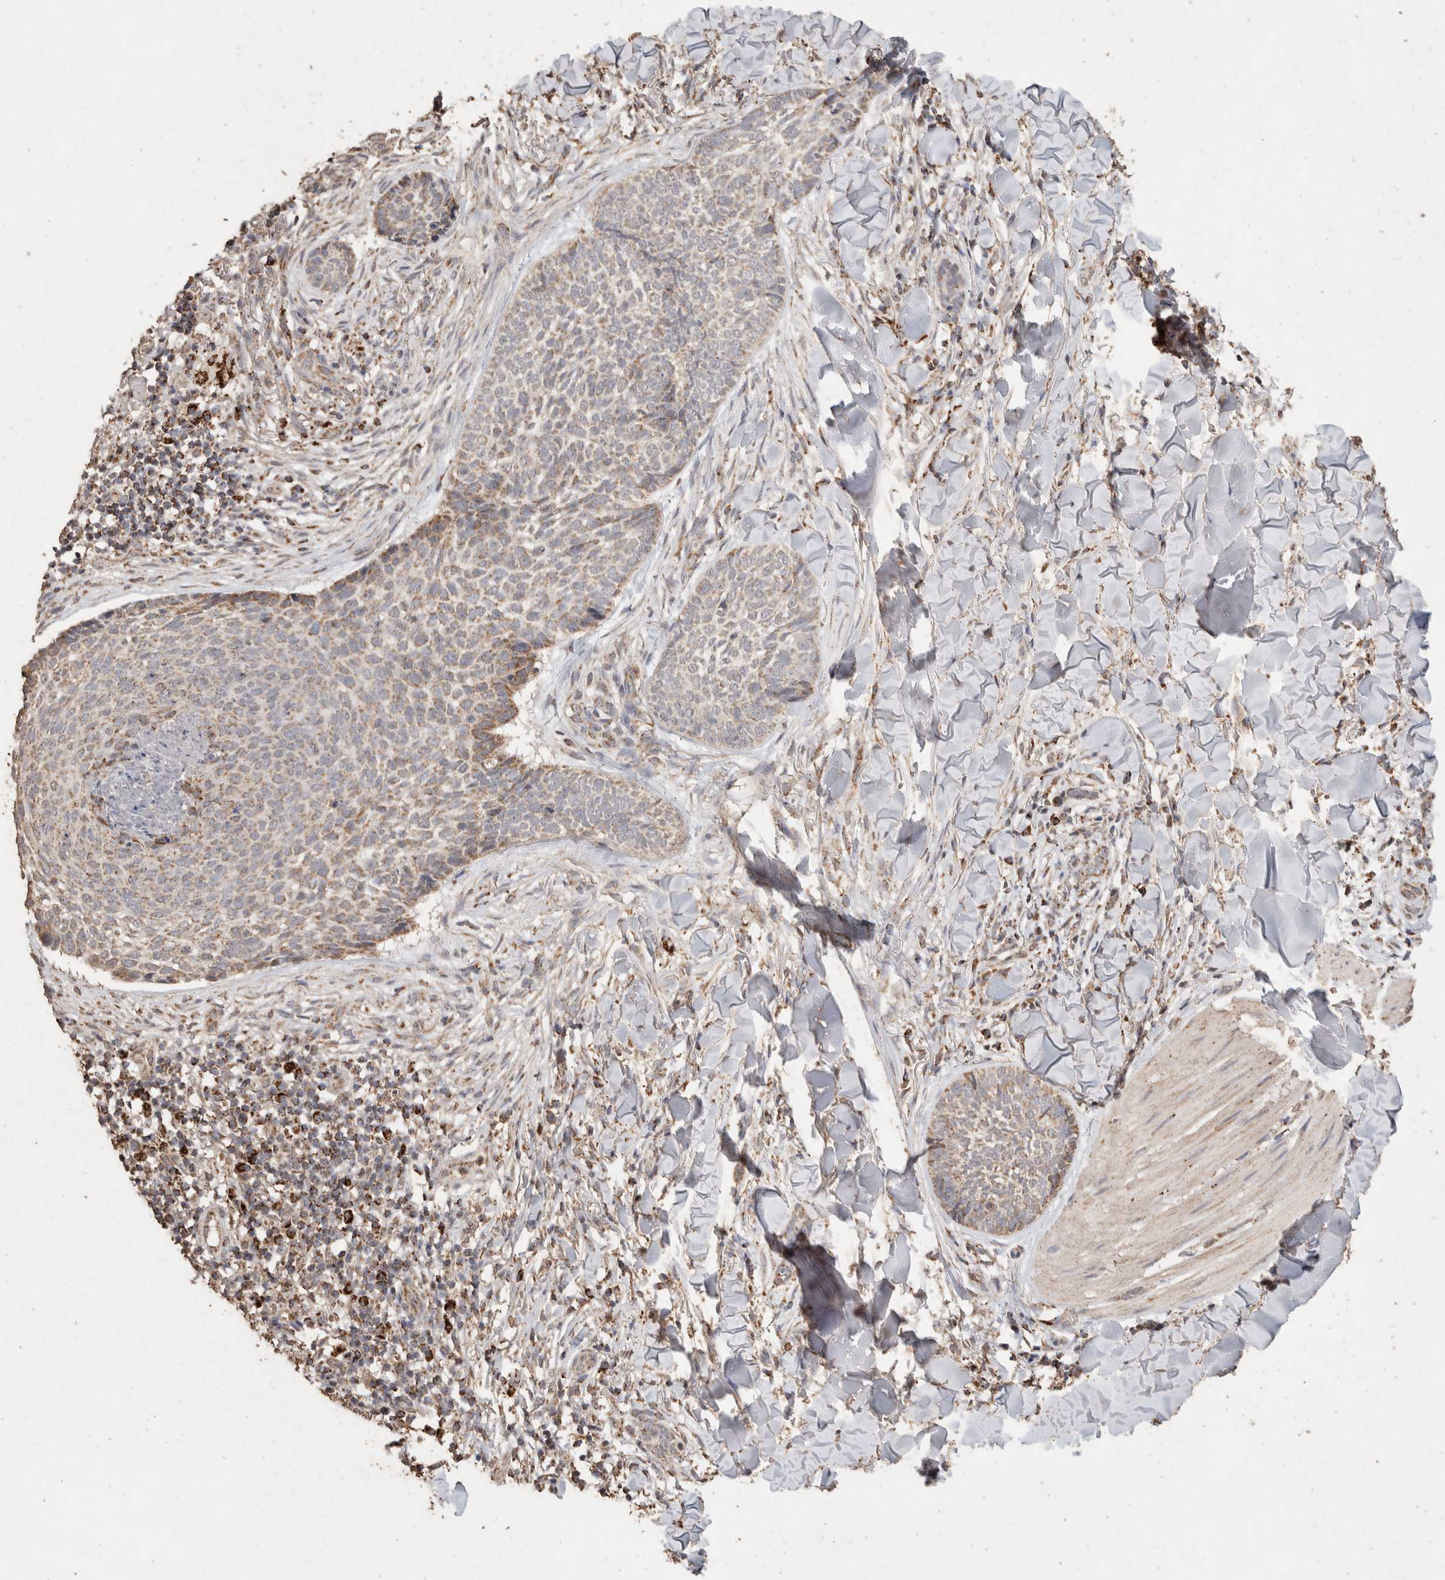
{"staining": {"intensity": "moderate", "quantity": "25%-75%", "location": "cytoplasmic/membranous"}, "tissue": "skin cancer", "cell_type": "Tumor cells", "image_type": "cancer", "snomed": [{"axis": "morphology", "description": "Normal tissue, NOS"}, {"axis": "morphology", "description": "Basal cell carcinoma"}, {"axis": "topography", "description": "Skin"}], "caption": "Moderate cytoplasmic/membranous staining for a protein is appreciated in about 25%-75% of tumor cells of skin basal cell carcinoma using immunohistochemistry.", "gene": "ACADM", "patient": {"sex": "male", "age": 67}}